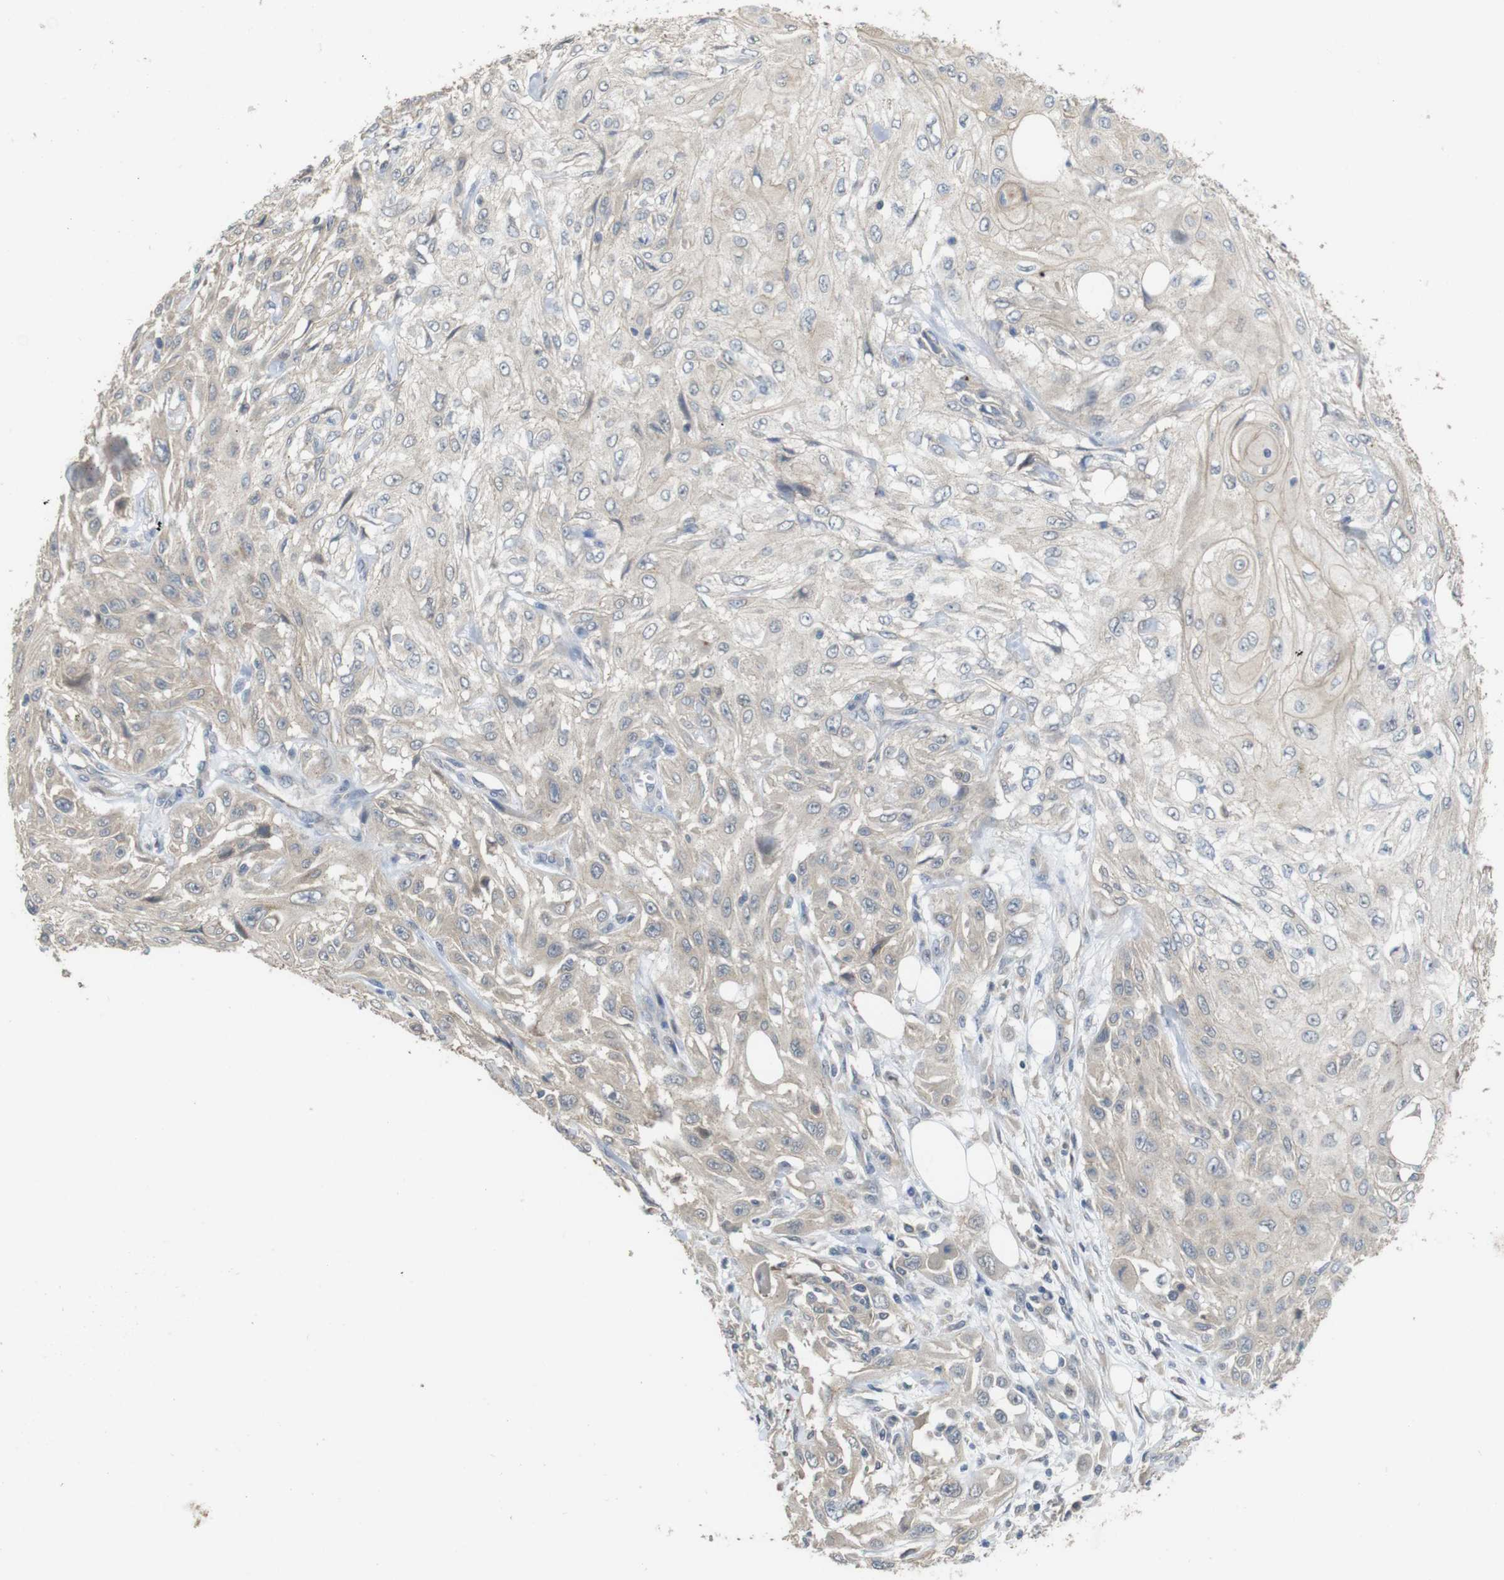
{"staining": {"intensity": "weak", "quantity": "25%-75%", "location": "cytoplasmic/membranous"}, "tissue": "skin cancer", "cell_type": "Tumor cells", "image_type": "cancer", "snomed": [{"axis": "morphology", "description": "Squamous cell carcinoma, NOS"}, {"axis": "topography", "description": "Skin"}], "caption": "An immunohistochemistry micrograph of tumor tissue is shown. Protein staining in brown highlights weak cytoplasmic/membranous positivity in squamous cell carcinoma (skin) within tumor cells.", "gene": "CDC34", "patient": {"sex": "male", "age": 75}}